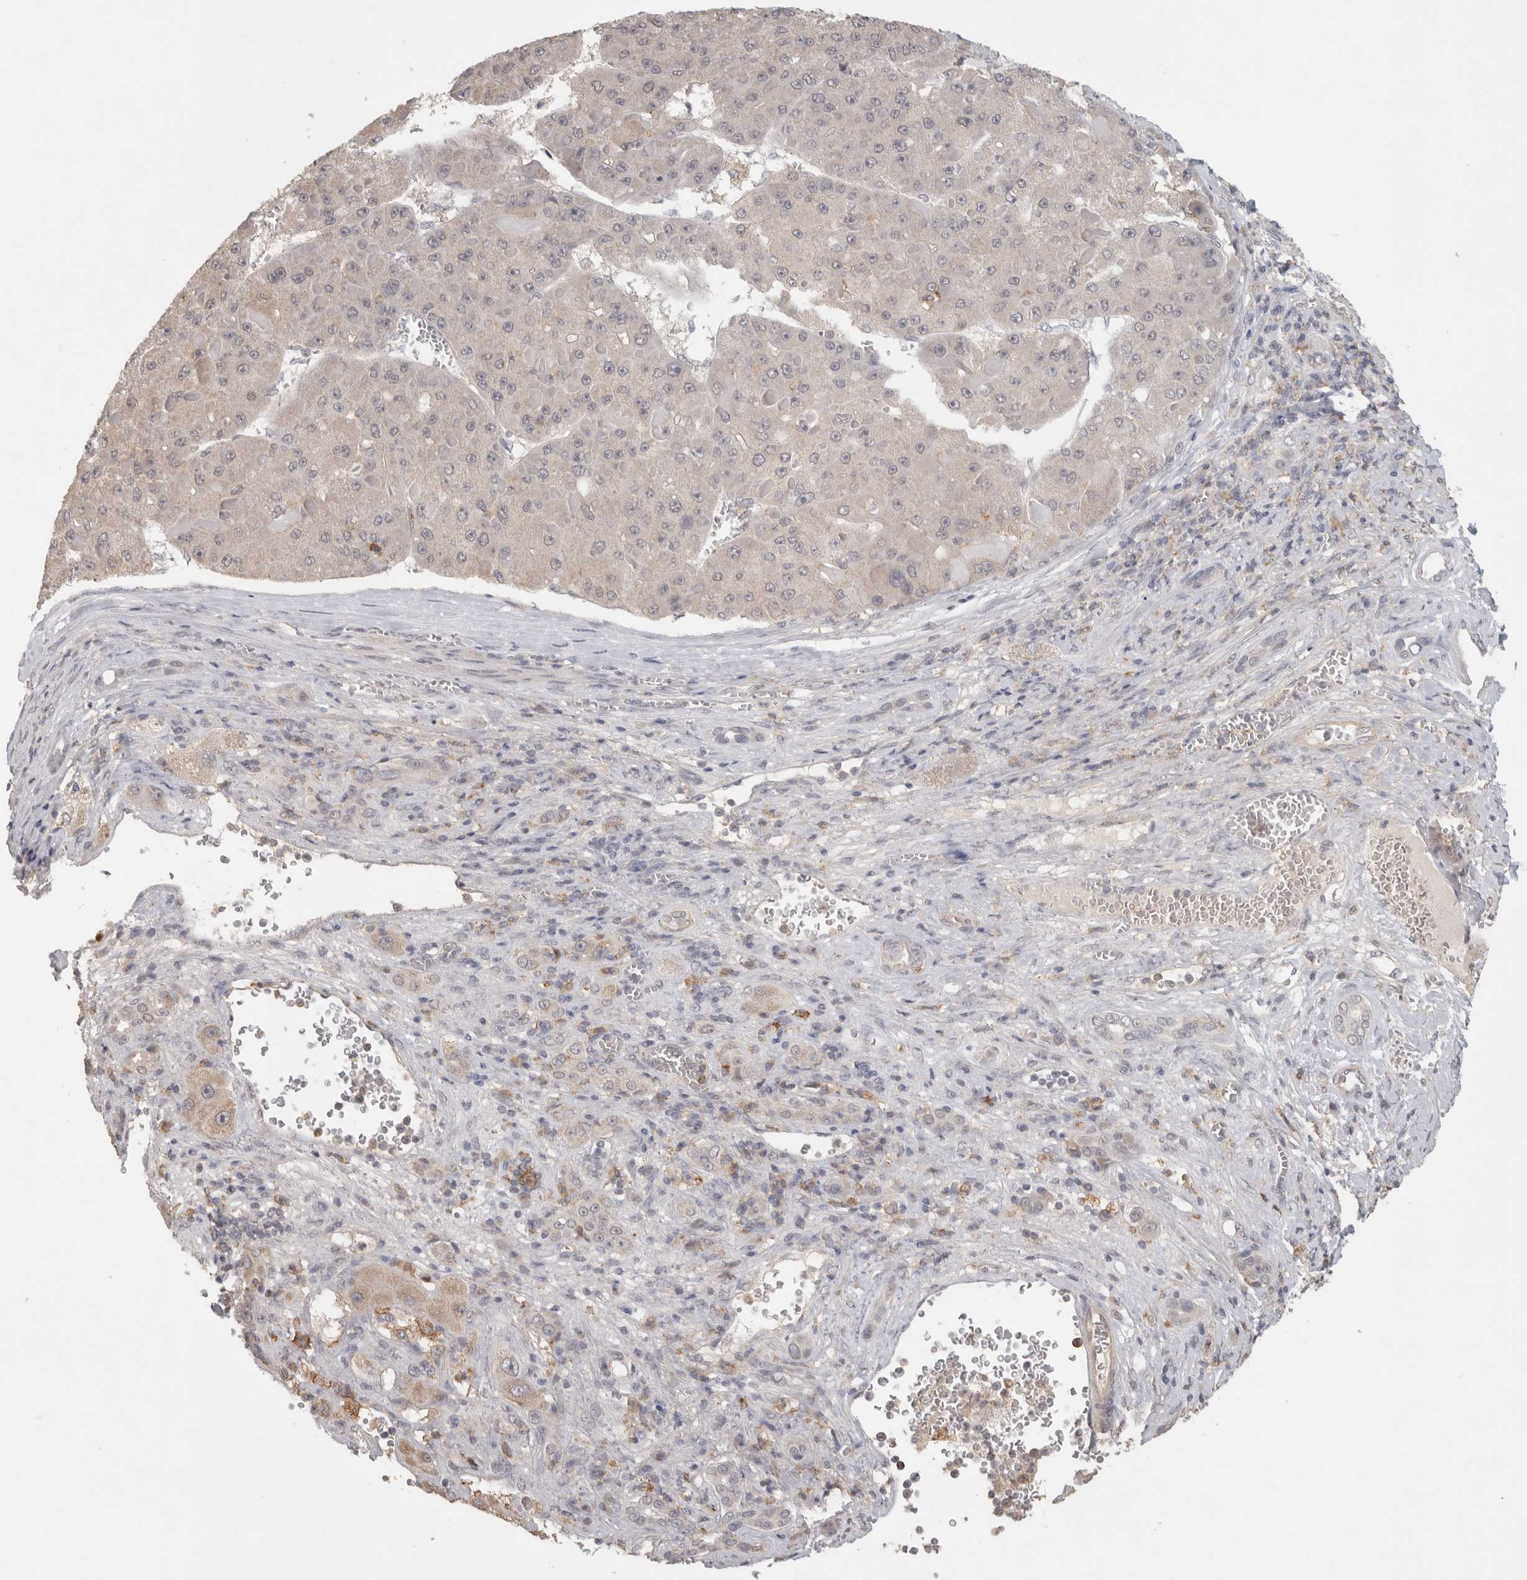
{"staining": {"intensity": "negative", "quantity": "none", "location": "none"}, "tissue": "liver cancer", "cell_type": "Tumor cells", "image_type": "cancer", "snomed": [{"axis": "morphology", "description": "Carcinoma, Hepatocellular, NOS"}, {"axis": "topography", "description": "Liver"}], "caption": "This is an immunohistochemistry micrograph of liver cancer. There is no staining in tumor cells.", "gene": "HAVCR2", "patient": {"sex": "female", "age": 73}}